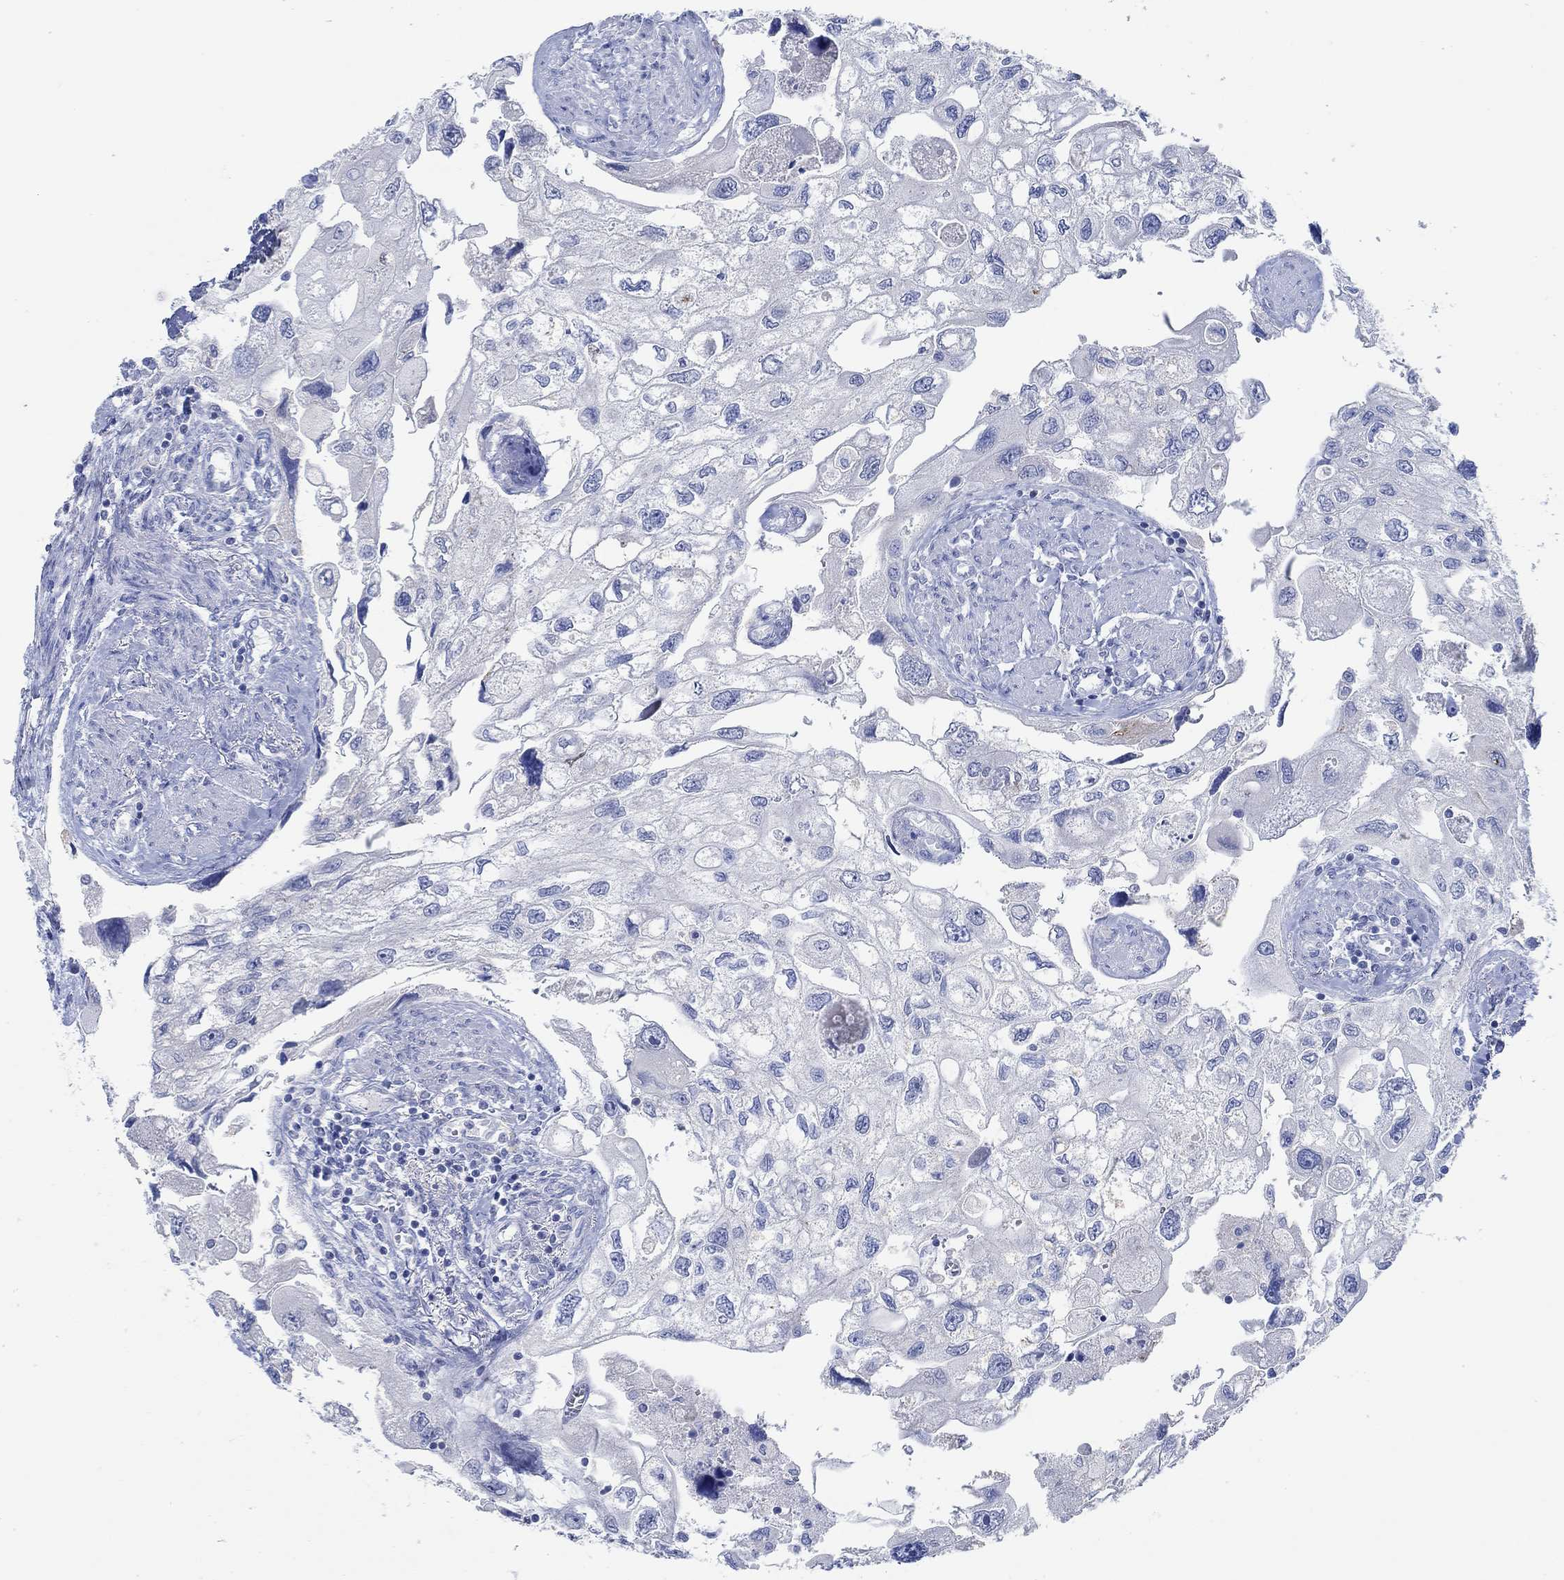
{"staining": {"intensity": "negative", "quantity": "none", "location": "none"}, "tissue": "urothelial cancer", "cell_type": "Tumor cells", "image_type": "cancer", "snomed": [{"axis": "morphology", "description": "Urothelial carcinoma, High grade"}, {"axis": "topography", "description": "Urinary bladder"}], "caption": "Urothelial cancer was stained to show a protein in brown. There is no significant expression in tumor cells.", "gene": "PPP1R17", "patient": {"sex": "male", "age": 59}}